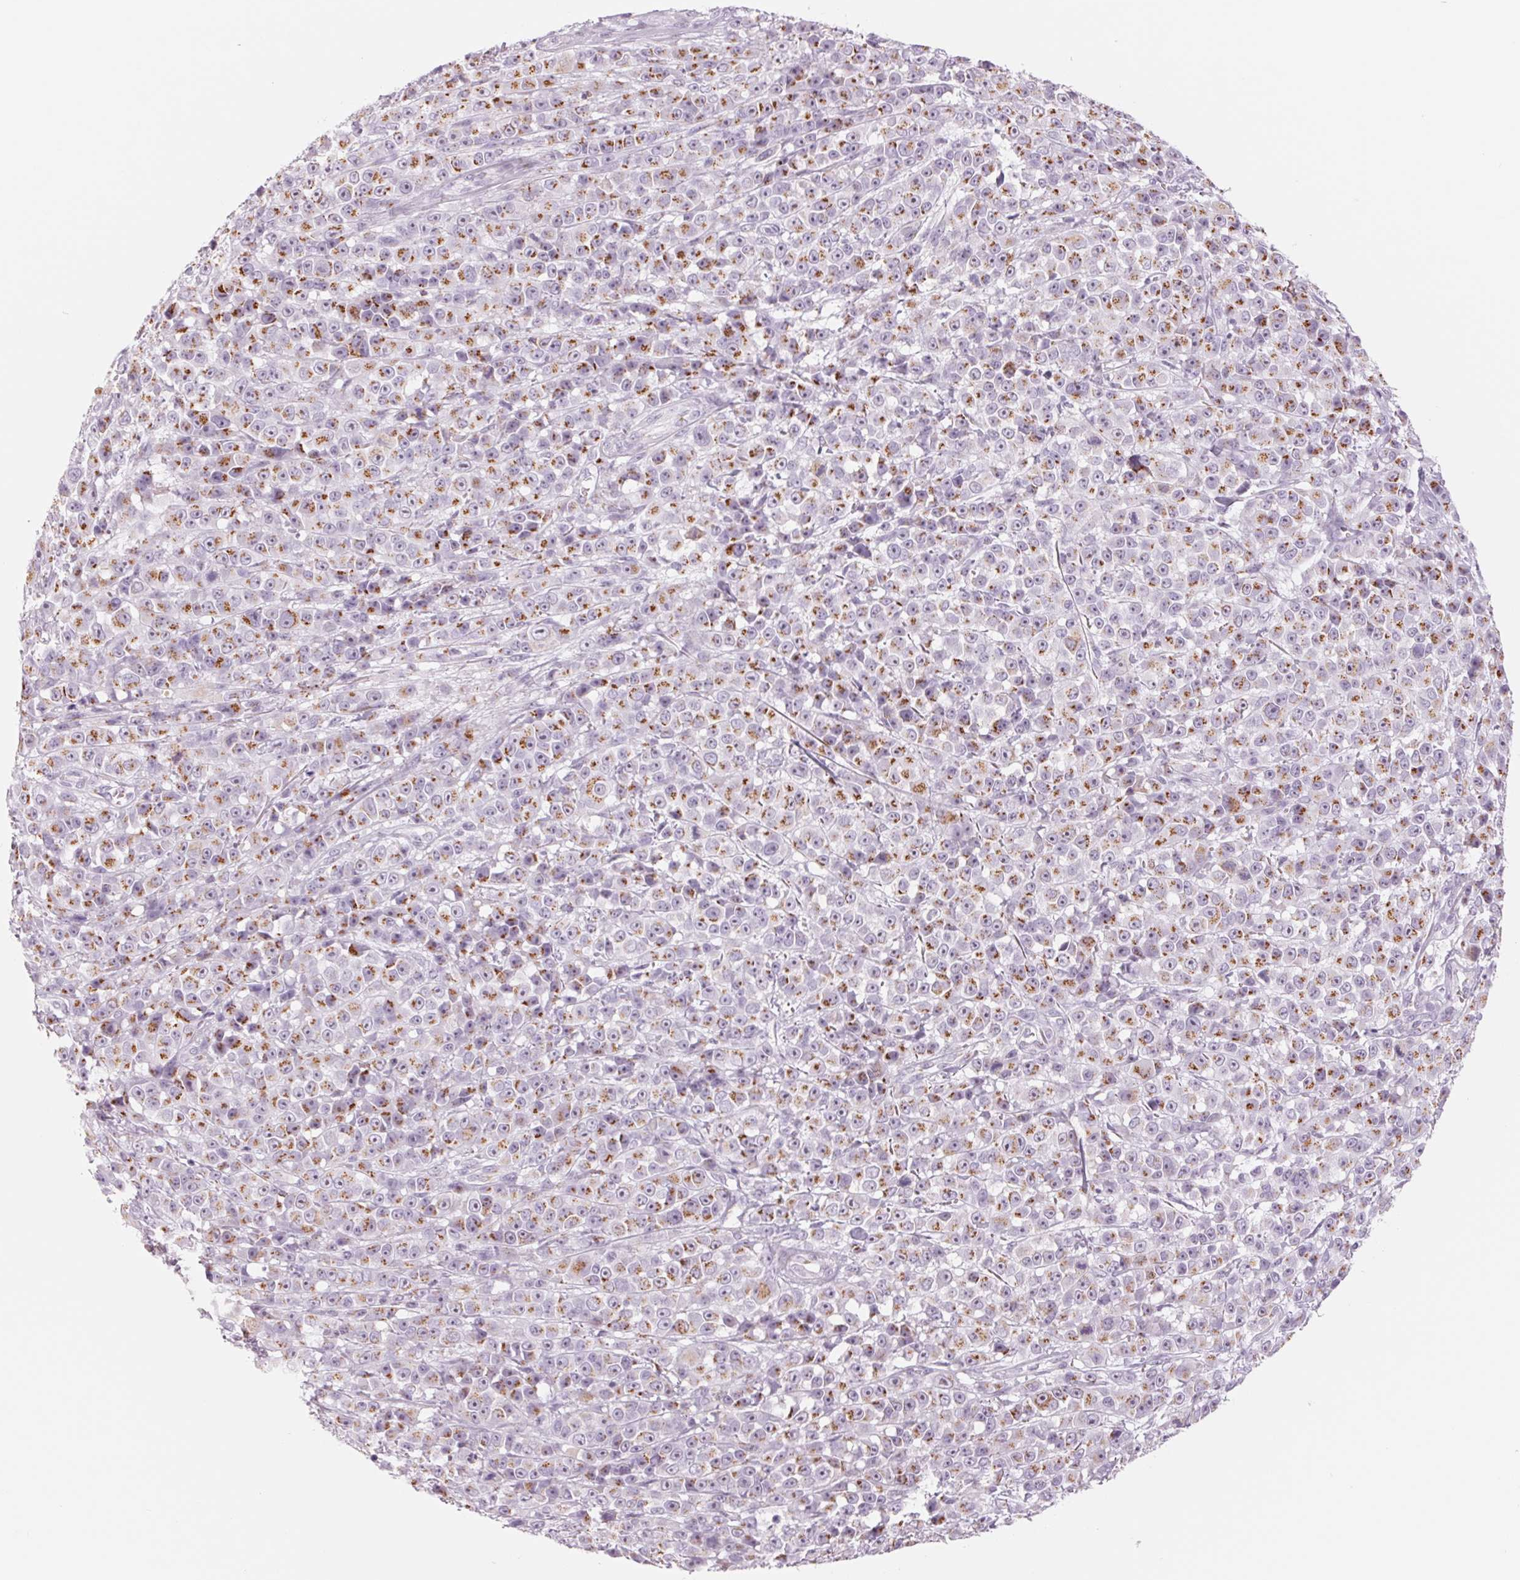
{"staining": {"intensity": "moderate", "quantity": ">75%", "location": "cytoplasmic/membranous"}, "tissue": "melanoma", "cell_type": "Tumor cells", "image_type": "cancer", "snomed": [{"axis": "morphology", "description": "Malignant melanoma, NOS"}, {"axis": "topography", "description": "Skin"}, {"axis": "topography", "description": "Skin of back"}], "caption": "High-power microscopy captured an immunohistochemistry (IHC) image of malignant melanoma, revealing moderate cytoplasmic/membranous positivity in about >75% of tumor cells.", "gene": "GALNT7", "patient": {"sex": "male", "age": 91}}